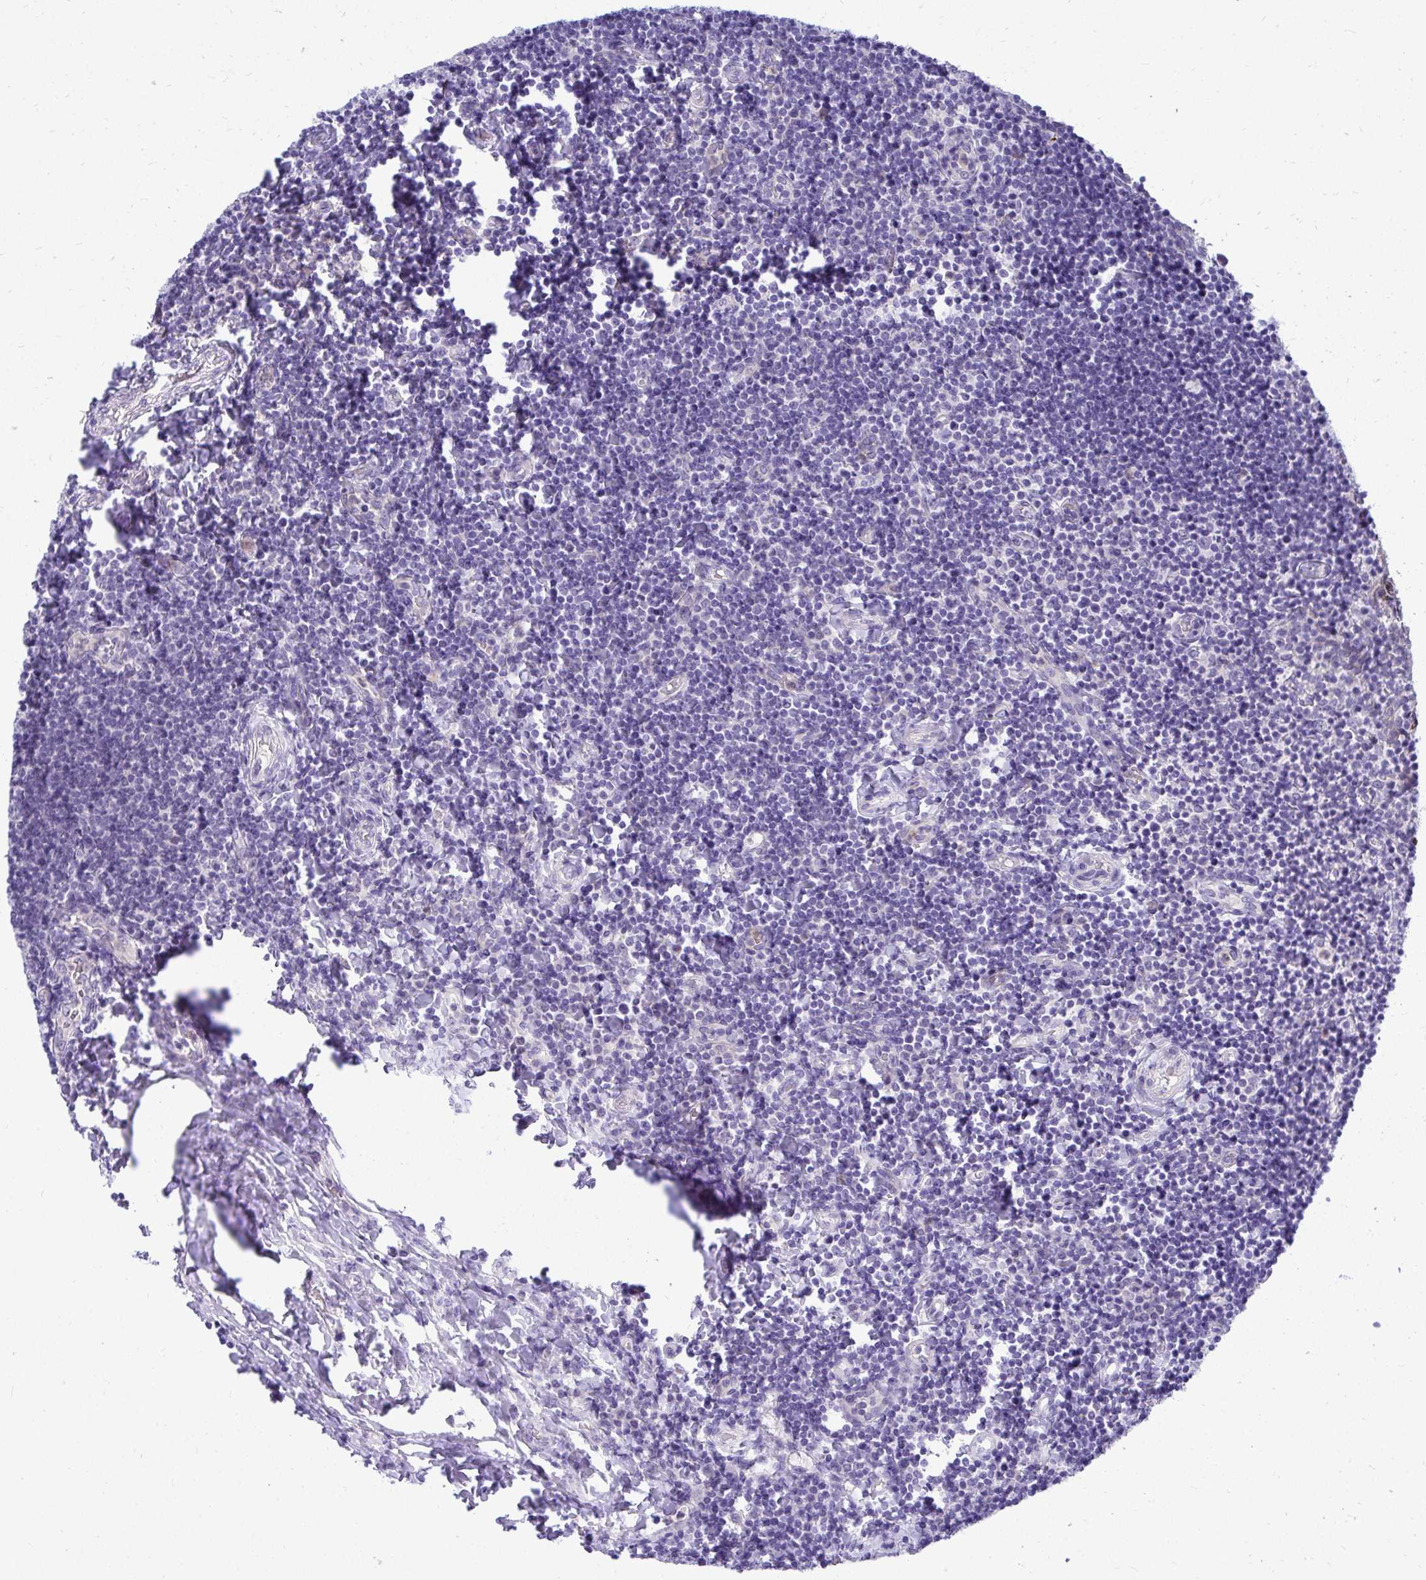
{"staining": {"intensity": "negative", "quantity": "none", "location": "none"}, "tissue": "tonsil", "cell_type": "Germinal center cells", "image_type": "normal", "snomed": [{"axis": "morphology", "description": "Normal tissue, NOS"}, {"axis": "topography", "description": "Tonsil"}], "caption": "Immunohistochemistry of normal tonsil demonstrates no positivity in germinal center cells. Brightfield microscopy of IHC stained with DAB (brown) and hematoxylin (blue), captured at high magnification.", "gene": "ZSWIM9", "patient": {"sex": "female", "age": 10}}